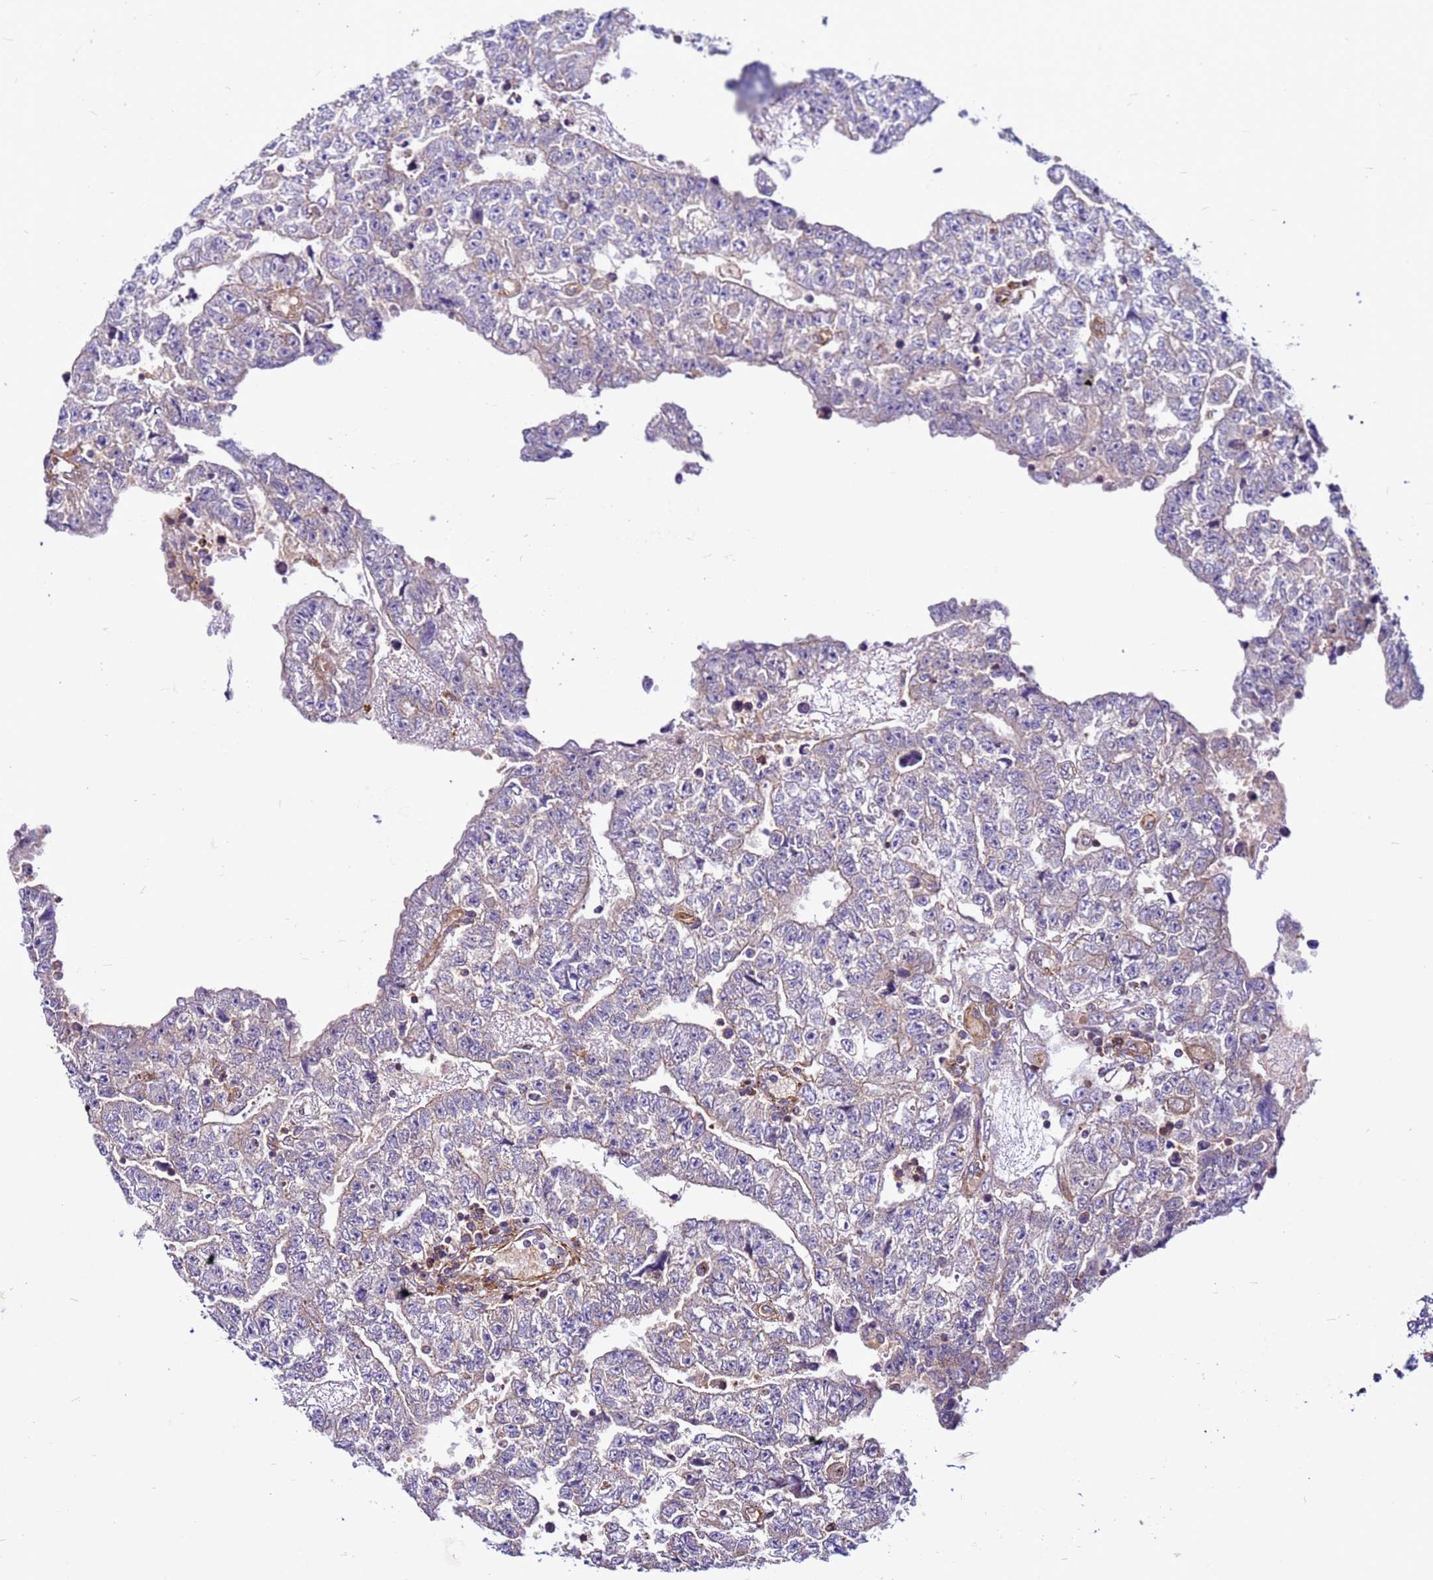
{"staining": {"intensity": "negative", "quantity": "none", "location": "none"}, "tissue": "testis cancer", "cell_type": "Tumor cells", "image_type": "cancer", "snomed": [{"axis": "morphology", "description": "Carcinoma, Embryonal, NOS"}, {"axis": "topography", "description": "Testis"}], "caption": "High power microscopy image of an immunohistochemistry micrograph of testis cancer (embryonal carcinoma), revealing no significant expression in tumor cells.", "gene": "PKD1", "patient": {"sex": "male", "age": 25}}